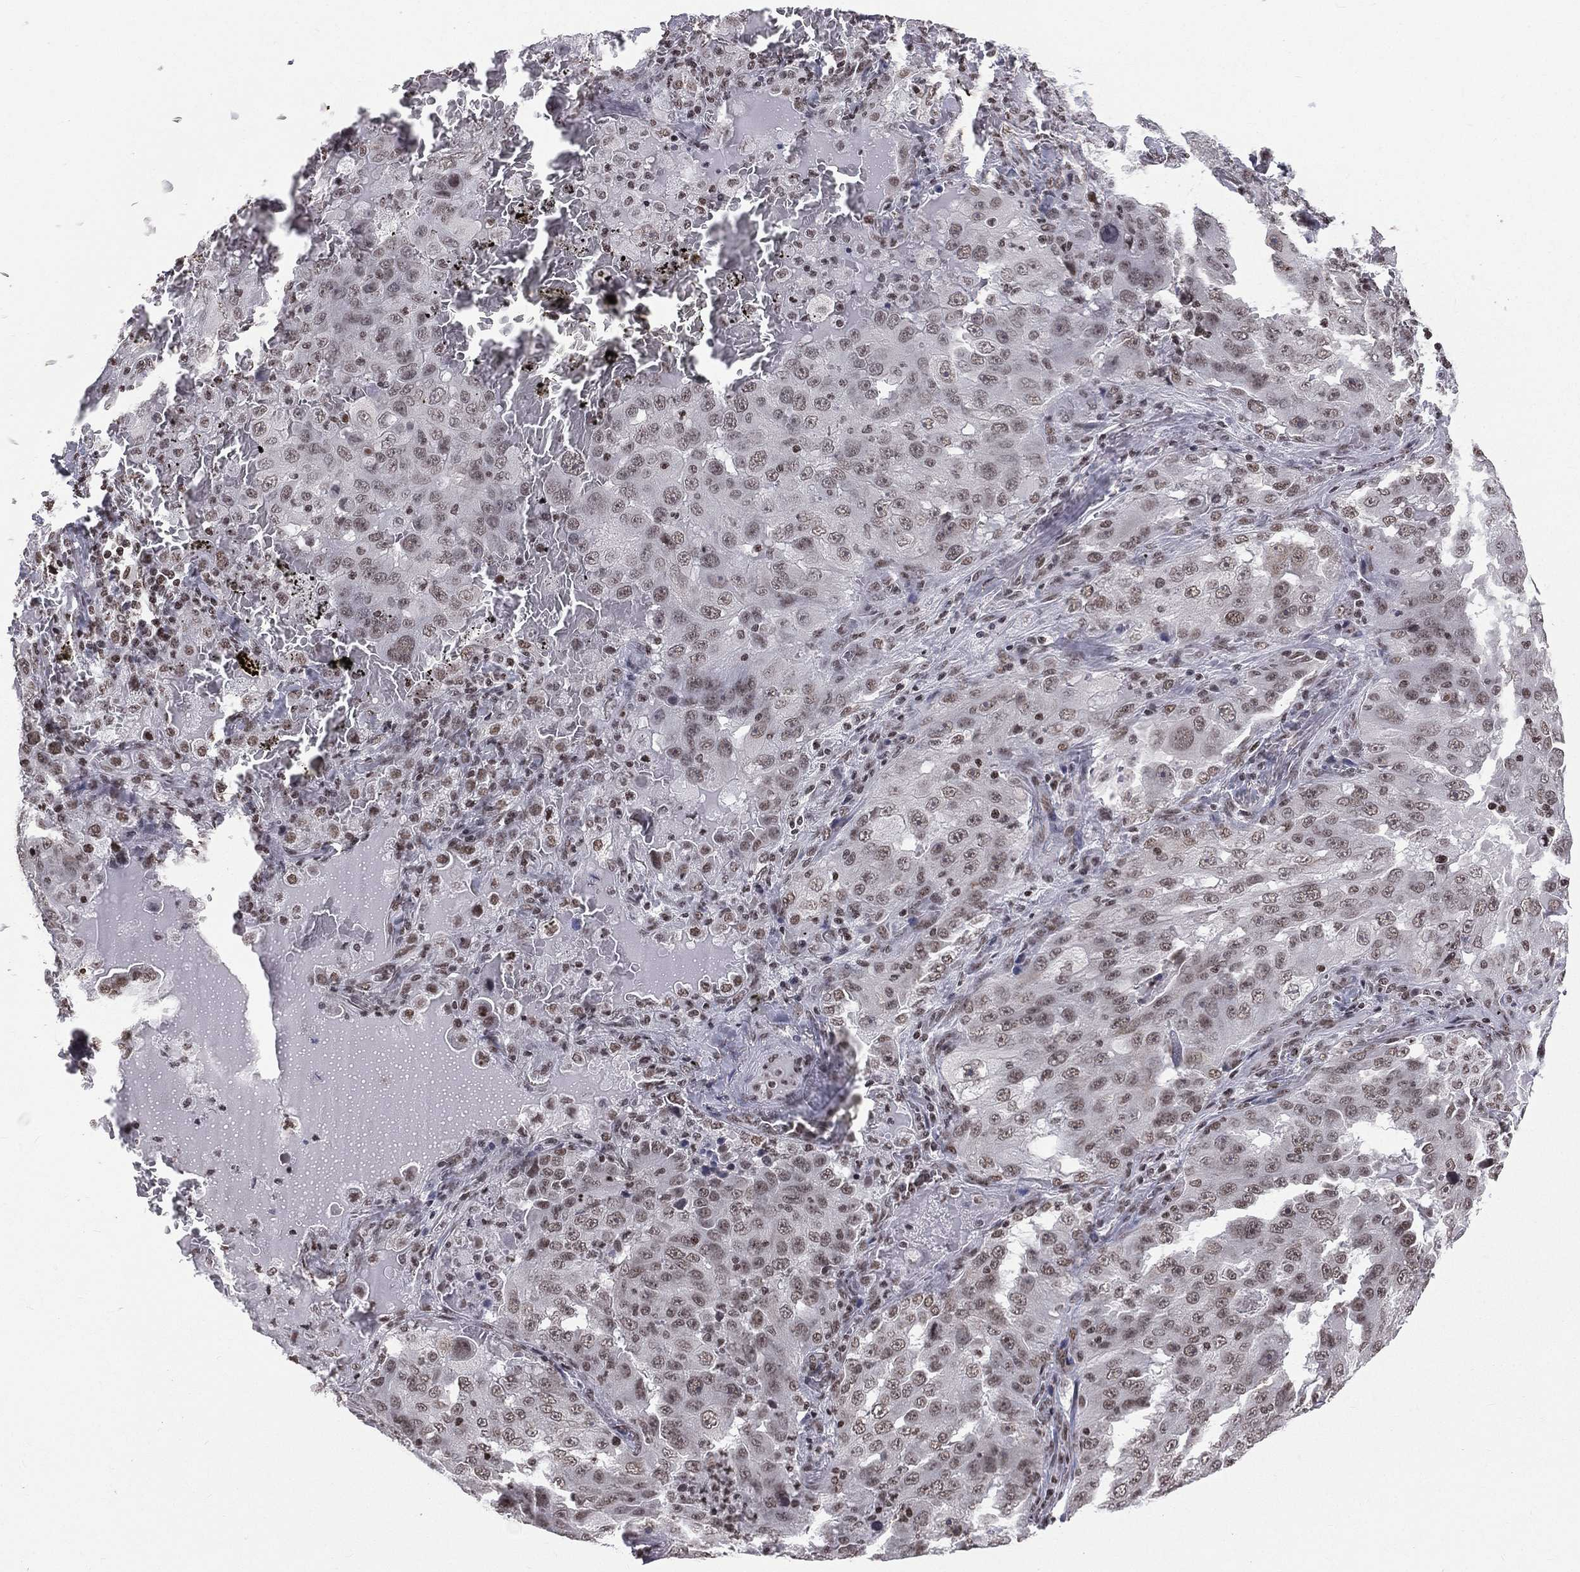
{"staining": {"intensity": "weak", "quantity": "<25%", "location": "nuclear"}, "tissue": "lung cancer", "cell_type": "Tumor cells", "image_type": "cancer", "snomed": [{"axis": "morphology", "description": "Adenocarcinoma, NOS"}, {"axis": "topography", "description": "Lung"}], "caption": "Immunohistochemistry image of human lung cancer (adenocarcinoma) stained for a protein (brown), which demonstrates no staining in tumor cells.", "gene": "RFX7", "patient": {"sex": "female", "age": 61}}